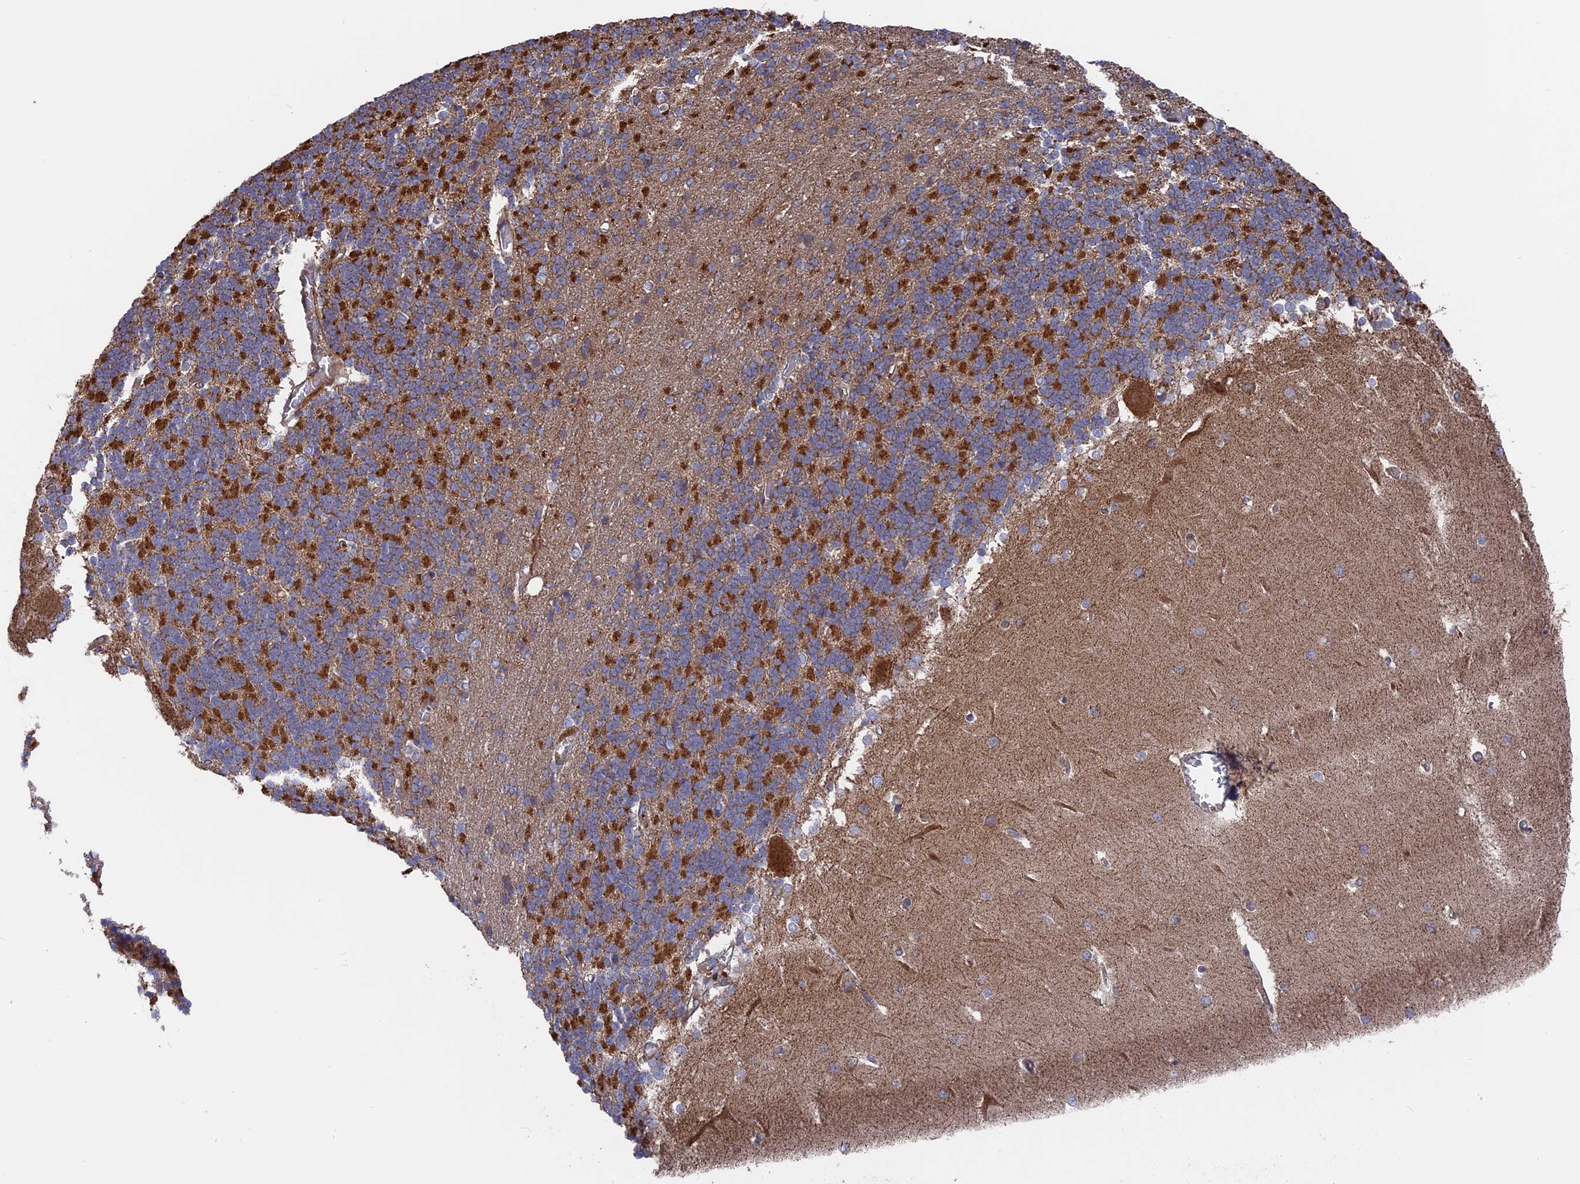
{"staining": {"intensity": "strong", "quantity": ">75%", "location": "cytoplasmic/membranous"}, "tissue": "cerebellum", "cell_type": "Cells in granular layer", "image_type": "normal", "snomed": [{"axis": "morphology", "description": "Normal tissue, NOS"}, {"axis": "topography", "description": "Cerebellum"}], "caption": "Immunohistochemistry (IHC) staining of benign cerebellum, which exhibits high levels of strong cytoplasmic/membranous positivity in approximately >75% of cells in granular layer indicating strong cytoplasmic/membranous protein expression. The staining was performed using DAB (3,3'-diaminobenzidine) (brown) for protein detection and nuclei were counterstained in hematoxylin (blue).", "gene": "TELO2", "patient": {"sex": "male", "age": 37}}